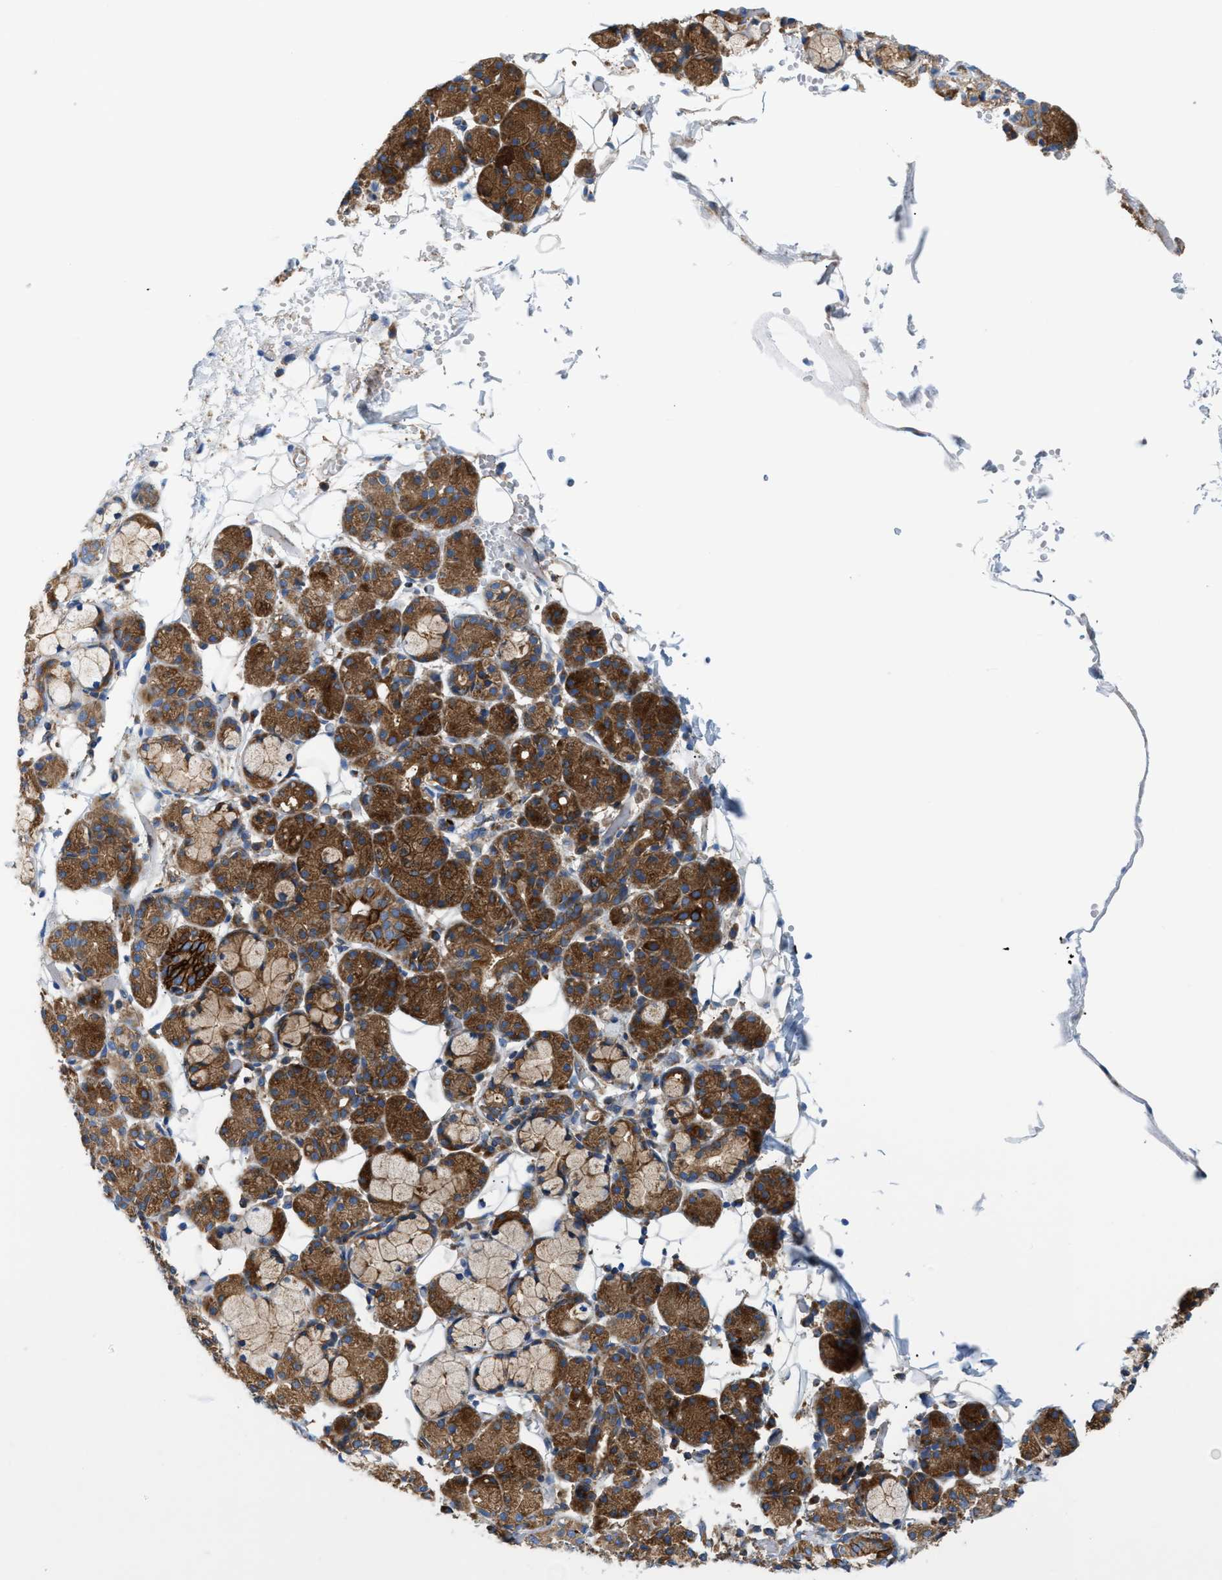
{"staining": {"intensity": "strong", "quantity": ">75%", "location": "cytoplasmic/membranous"}, "tissue": "salivary gland", "cell_type": "Glandular cells", "image_type": "normal", "snomed": [{"axis": "morphology", "description": "Normal tissue, NOS"}, {"axis": "topography", "description": "Salivary gland"}], "caption": "This micrograph shows IHC staining of benign salivary gland, with high strong cytoplasmic/membranous positivity in about >75% of glandular cells.", "gene": "TBC1D15", "patient": {"sex": "male", "age": 63}}